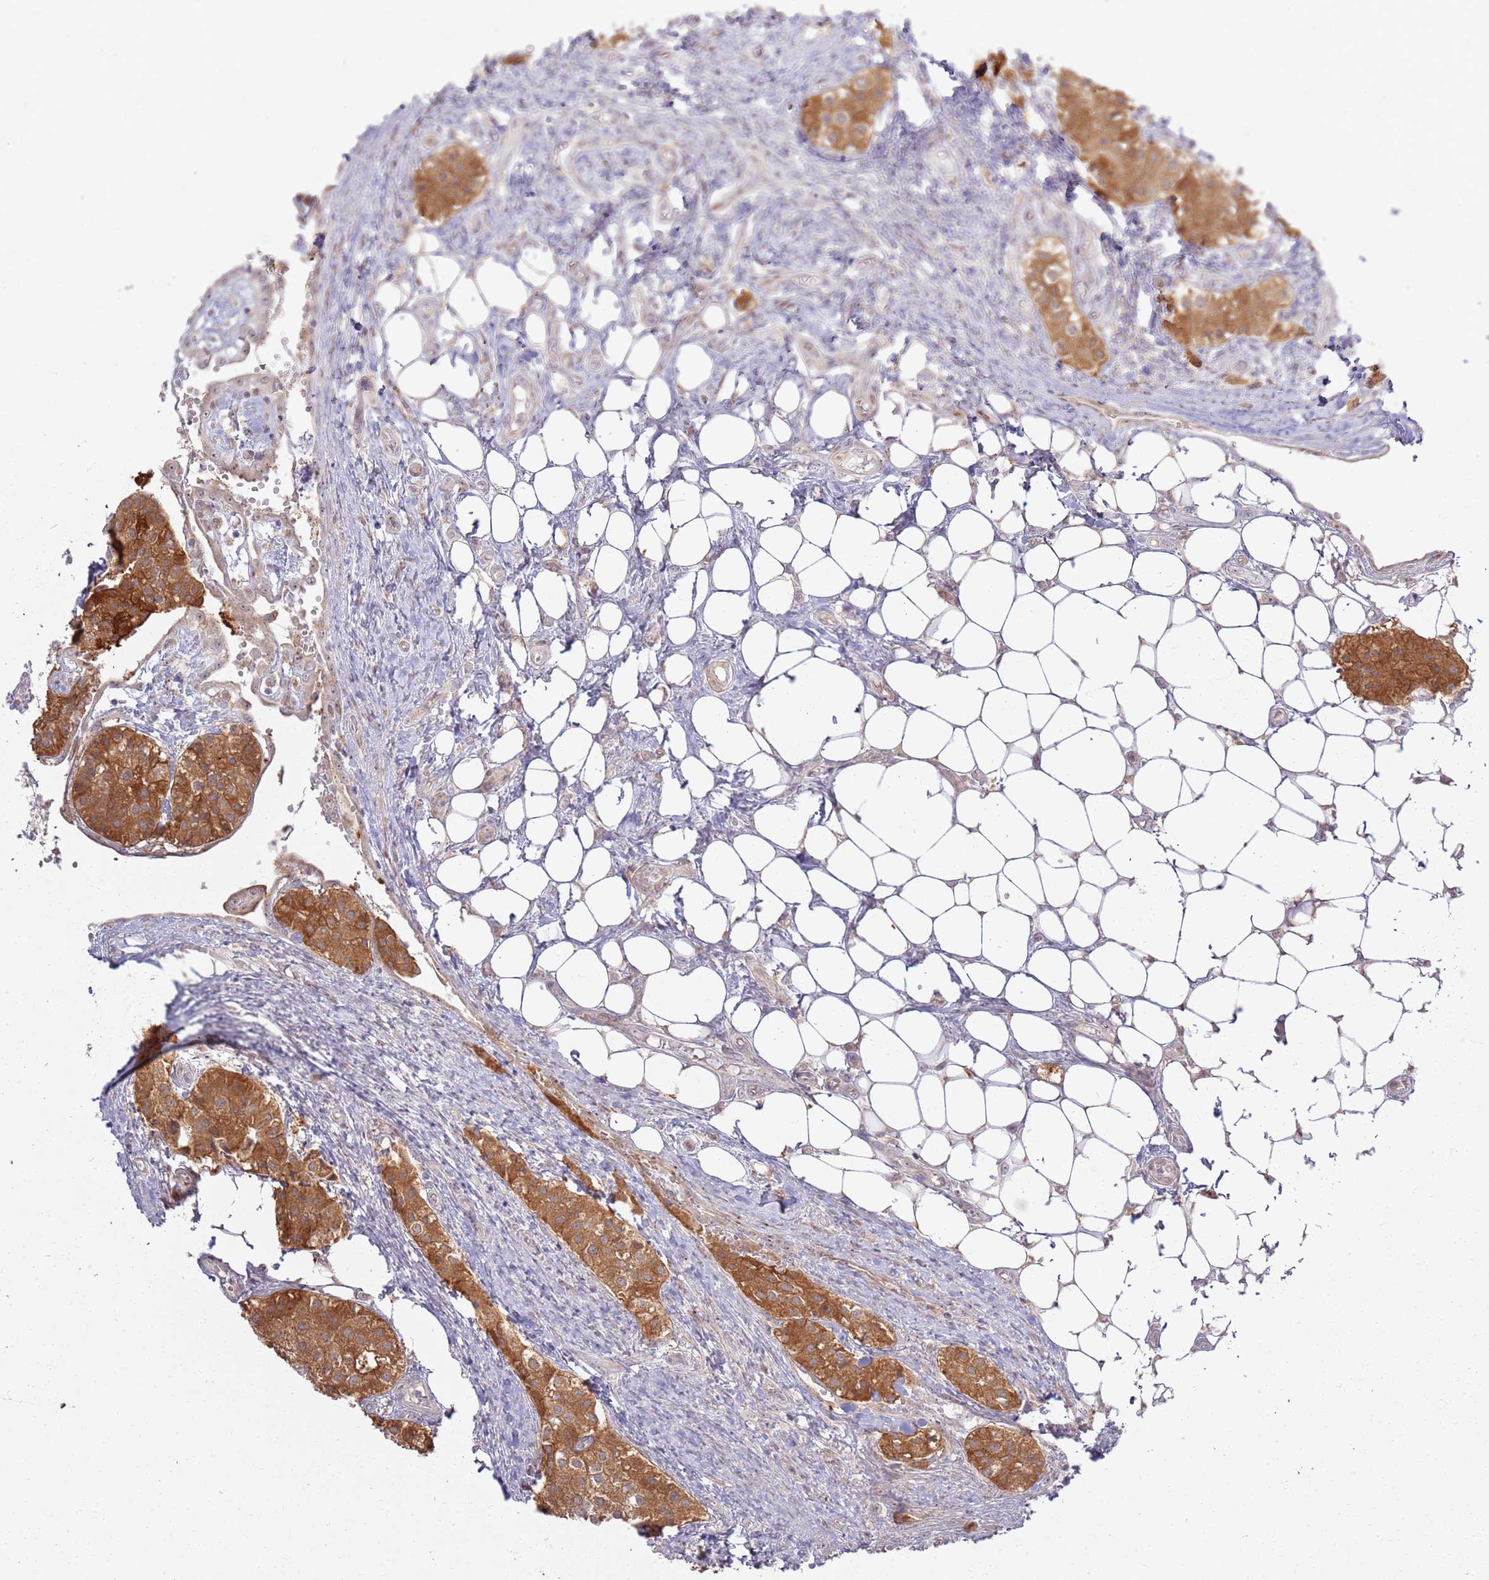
{"staining": {"intensity": "strong", "quantity": ">75%", "location": "cytoplasmic/membranous"}, "tissue": "carcinoid", "cell_type": "Tumor cells", "image_type": "cancer", "snomed": [{"axis": "morphology", "description": "Carcinoid, malignant, NOS"}, {"axis": "topography", "description": "Colon"}], "caption": "The photomicrograph demonstrates immunohistochemical staining of carcinoid. There is strong cytoplasmic/membranous expression is appreciated in approximately >75% of tumor cells.", "gene": "CNPY1", "patient": {"sex": "female", "age": 52}}